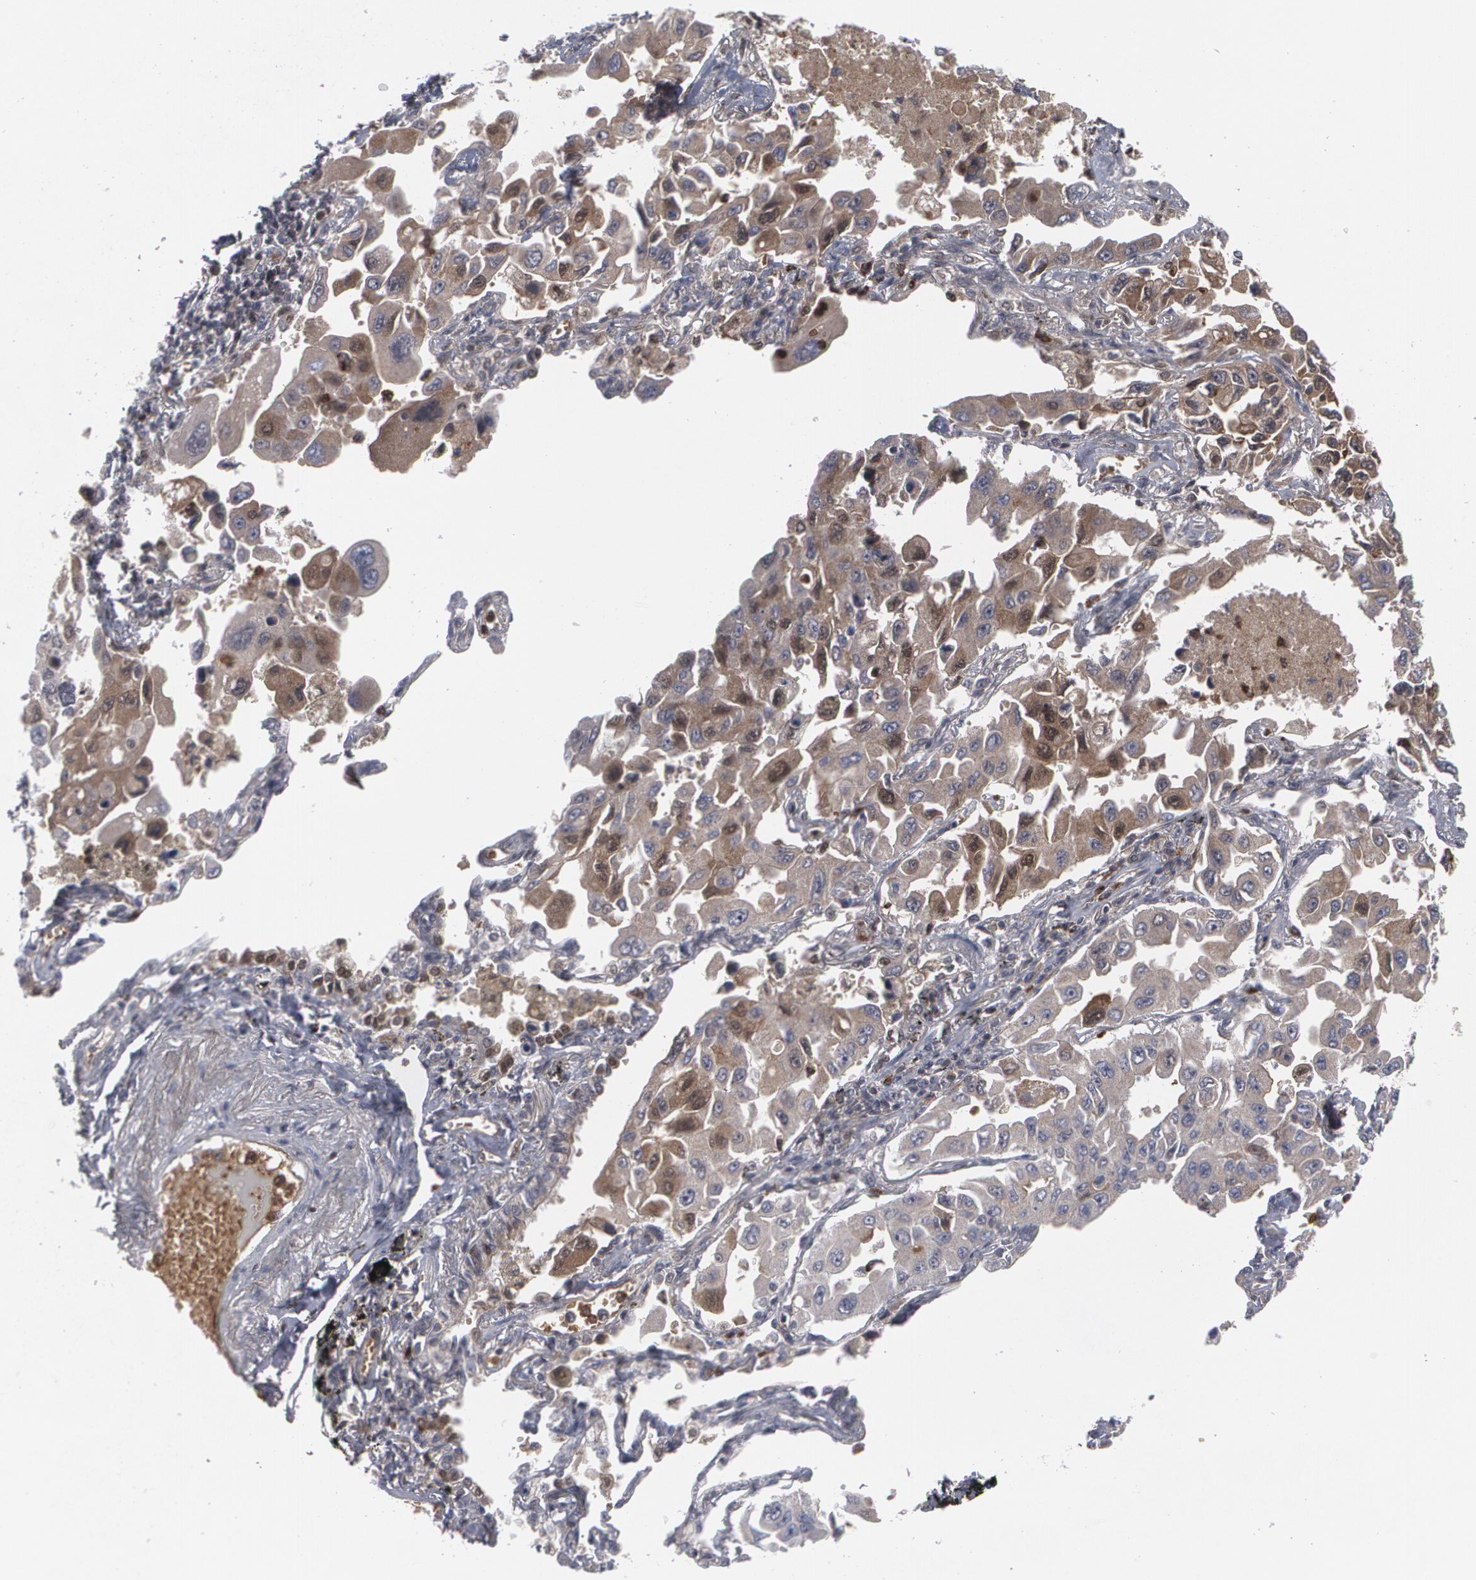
{"staining": {"intensity": "moderate", "quantity": ">75%", "location": "cytoplasmic/membranous"}, "tissue": "lung cancer", "cell_type": "Tumor cells", "image_type": "cancer", "snomed": [{"axis": "morphology", "description": "Adenocarcinoma, NOS"}, {"axis": "topography", "description": "Lung"}], "caption": "A high-resolution image shows IHC staining of lung adenocarcinoma, which displays moderate cytoplasmic/membranous staining in about >75% of tumor cells.", "gene": "LRG1", "patient": {"sex": "male", "age": 64}}